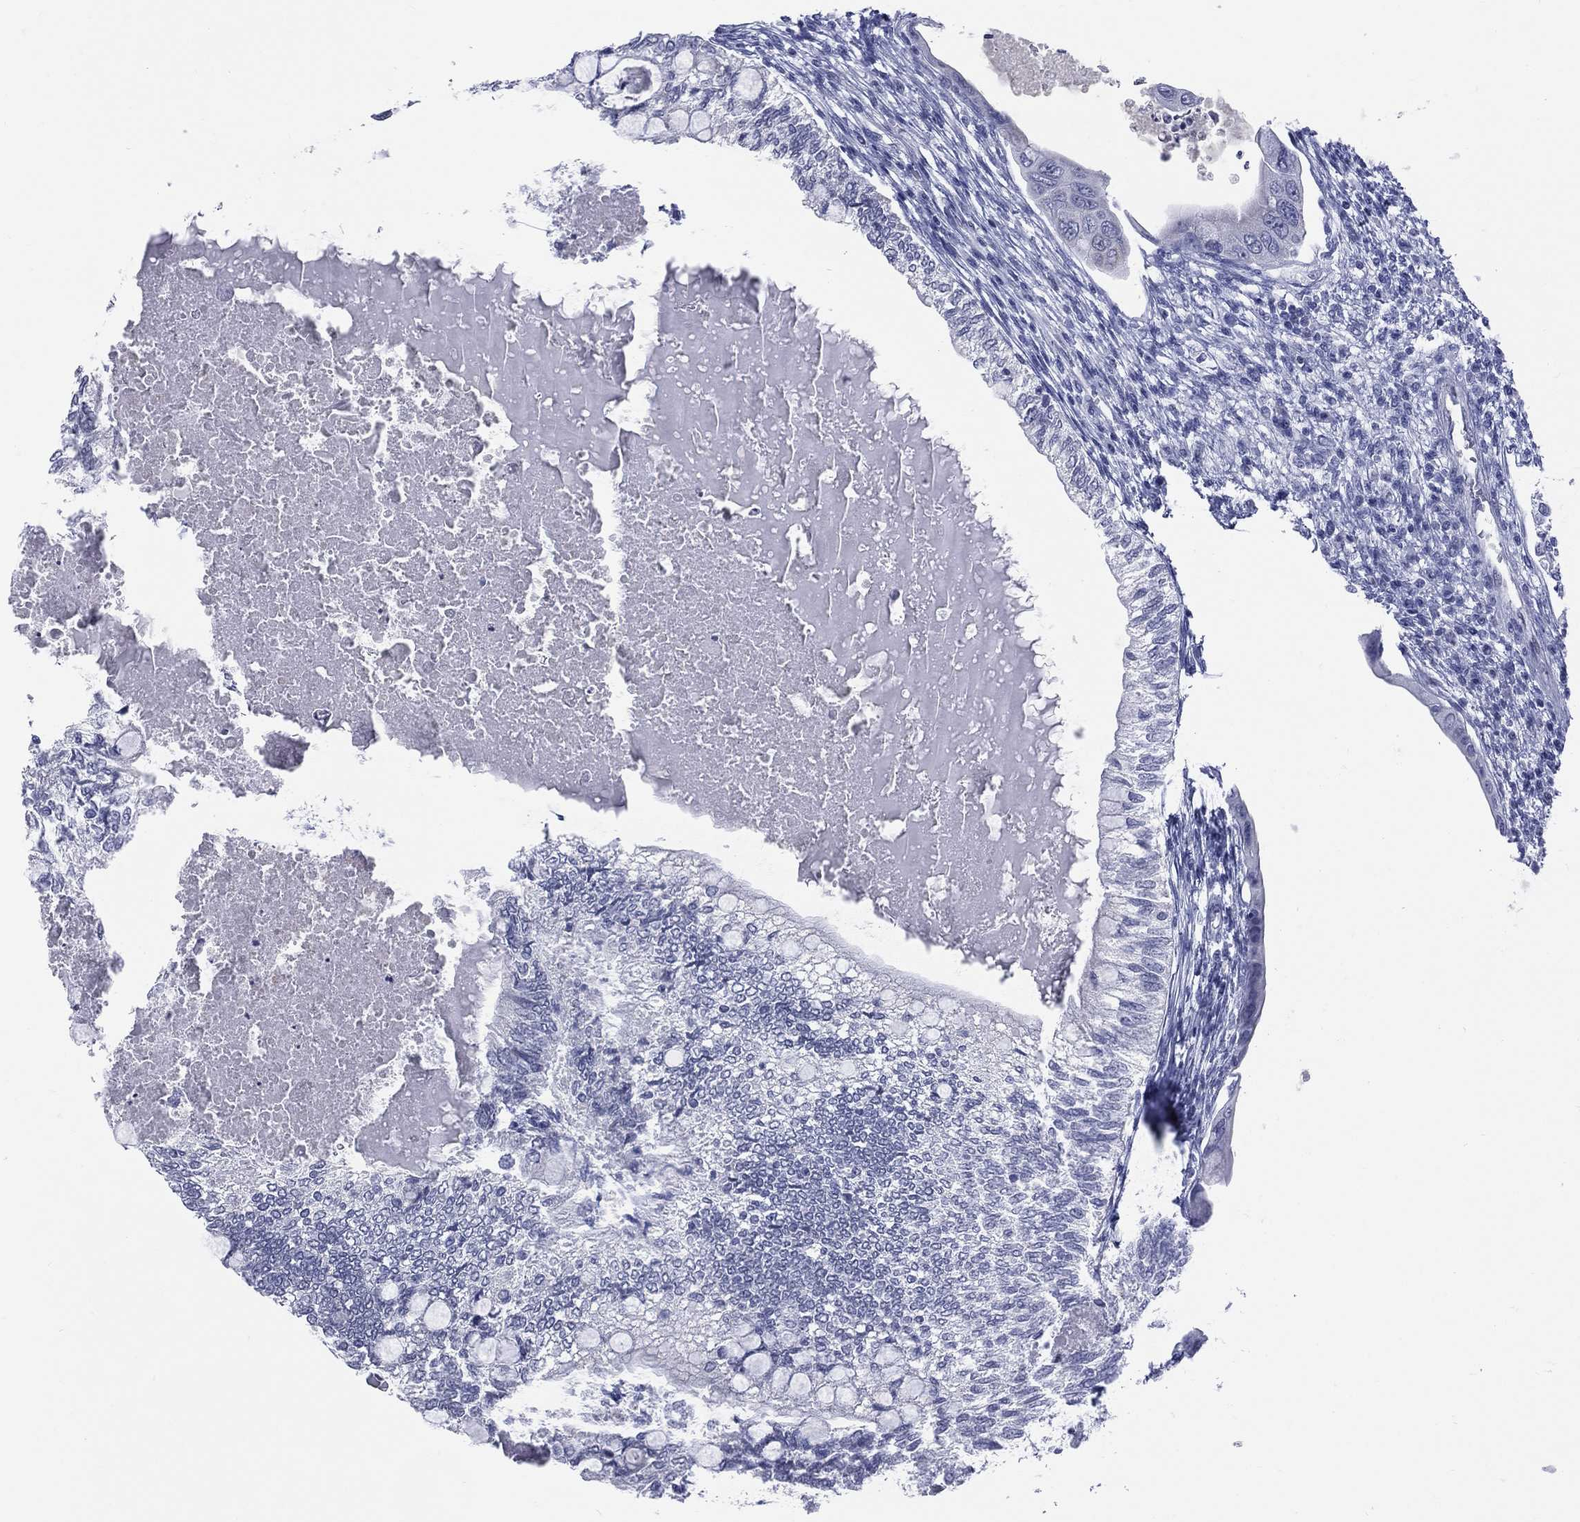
{"staining": {"intensity": "negative", "quantity": "none", "location": "none"}, "tissue": "testis cancer", "cell_type": "Tumor cells", "image_type": "cancer", "snomed": [{"axis": "morphology", "description": "Seminoma, NOS"}, {"axis": "morphology", "description": "Carcinoma, Embryonal, NOS"}, {"axis": "topography", "description": "Testis"}], "caption": "This is an IHC micrograph of human testis seminoma. There is no positivity in tumor cells.", "gene": "MLLT10", "patient": {"sex": "male", "age": 41}}